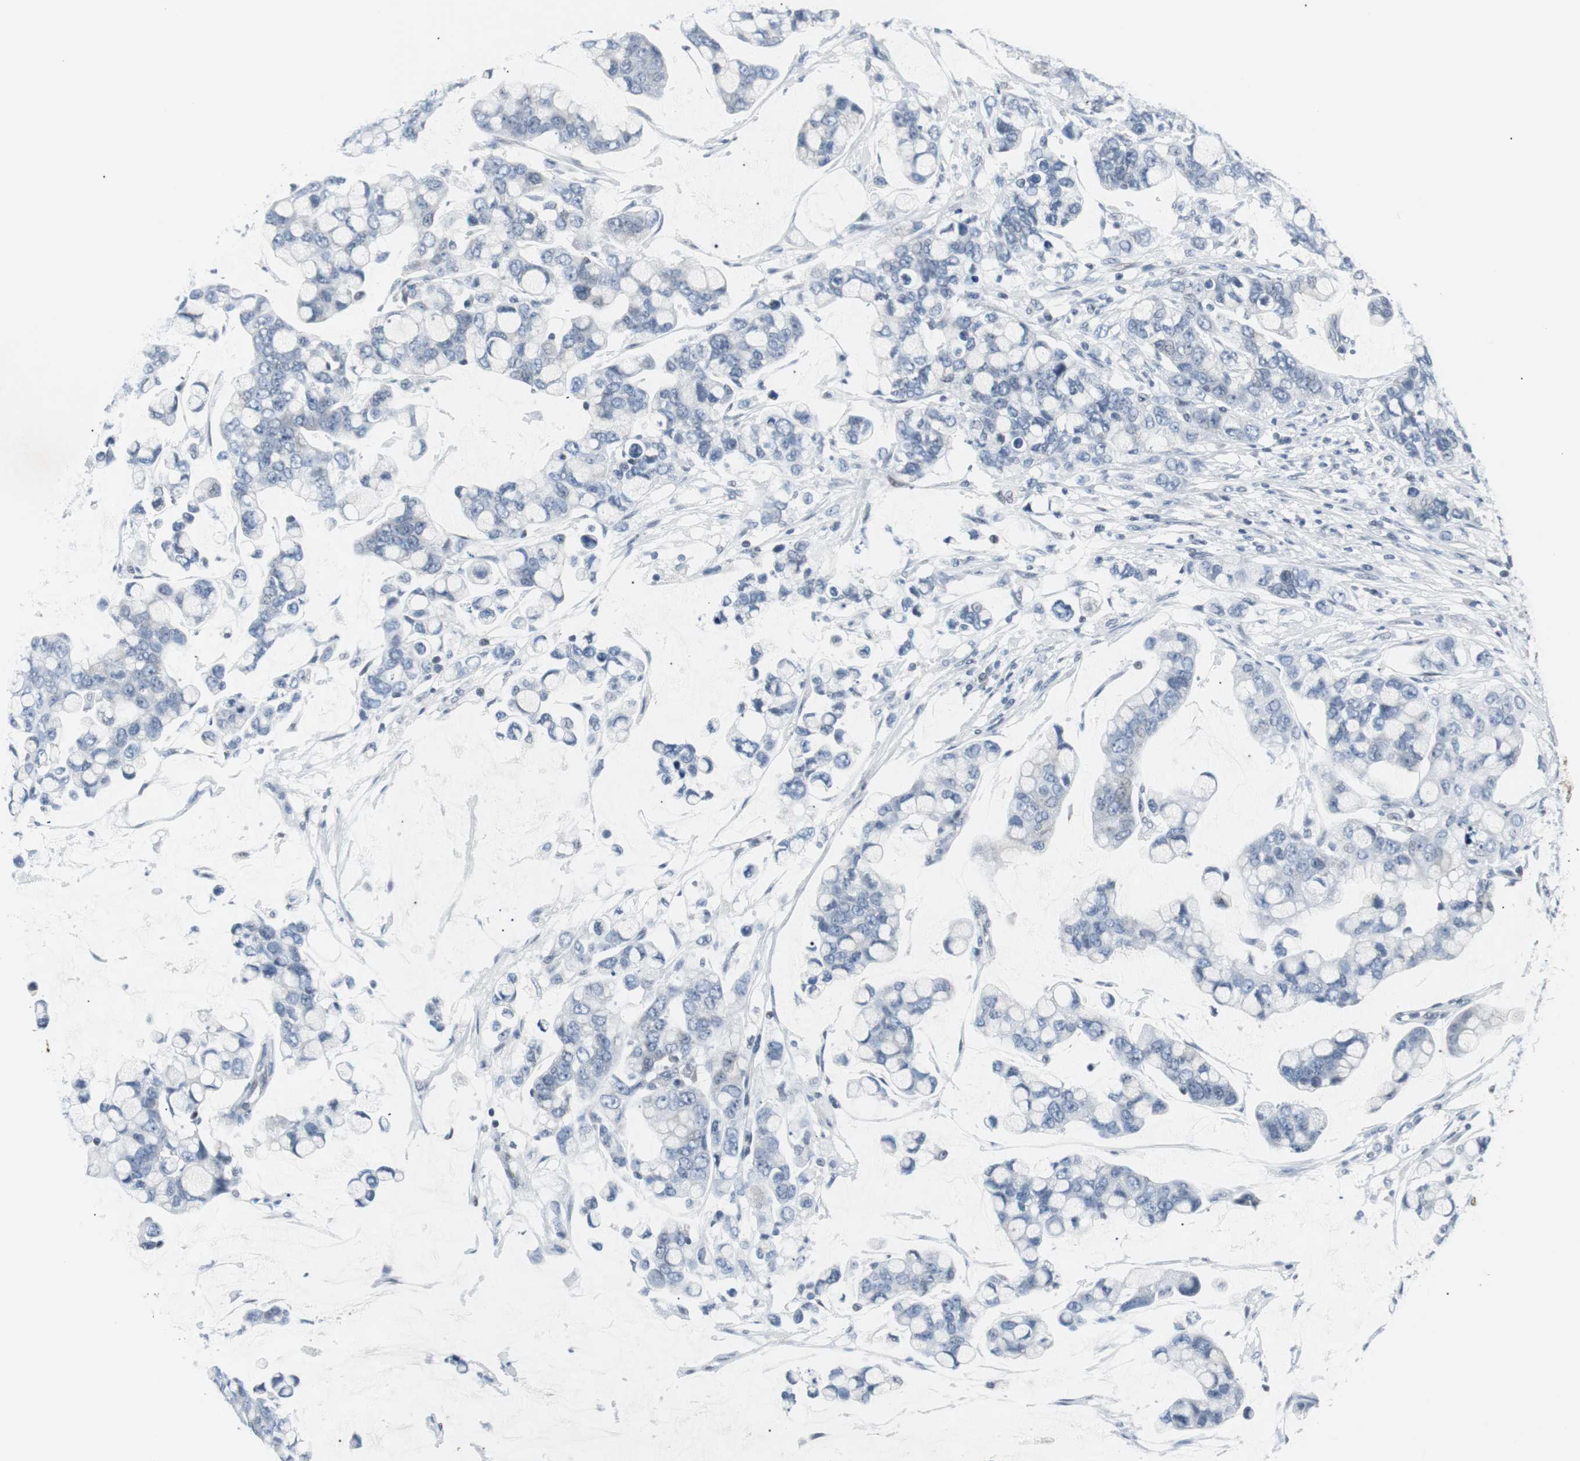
{"staining": {"intensity": "negative", "quantity": "none", "location": "none"}, "tissue": "stomach cancer", "cell_type": "Tumor cells", "image_type": "cancer", "snomed": [{"axis": "morphology", "description": "Adenocarcinoma, NOS"}, {"axis": "topography", "description": "Stomach, lower"}], "caption": "Tumor cells are negative for brown protein staining in stomach adenocarcinoma.", "gene": "MTA1", "patient": {"sex": "male", "age": 84}}